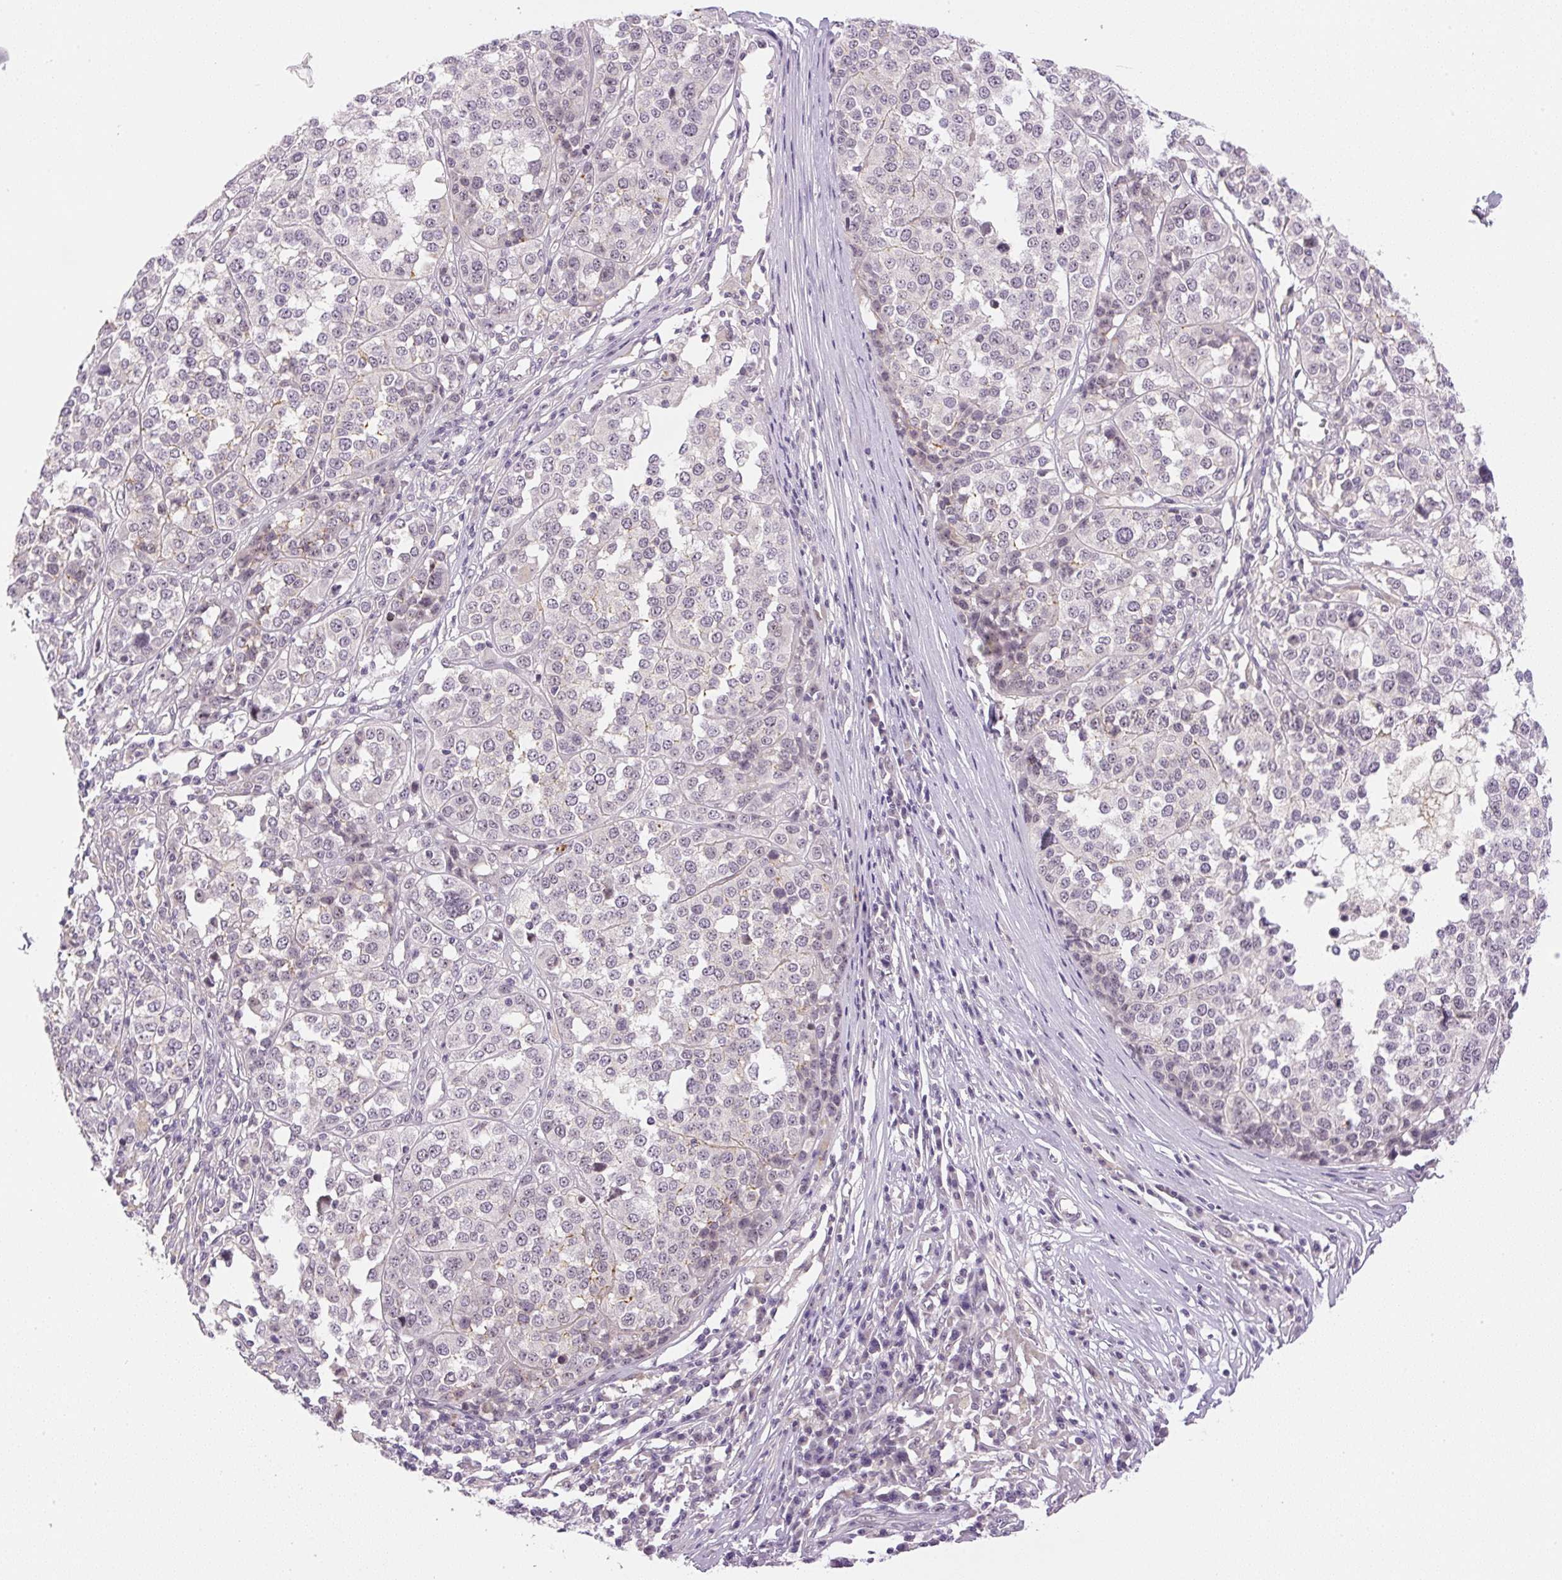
{"staining": {"intensity": "negative", "quantity": "none", "location": "none"}, "tissue": "melanoma", "cell_type": "Tumor cells", "image_type": "cancer", "snomed": [{"axis": "morphology", "description": "Malignant melanoma, Metastatic site"}, {"axis": "topography", "description": "Lymph node"}], "caption": "High power microscopy histopathology image of an IHC micrograph of melanoma, revealing no significant staining in tumor cells.", "gene": "SGF29", "patient": {"sex": "male", "age": 44}}